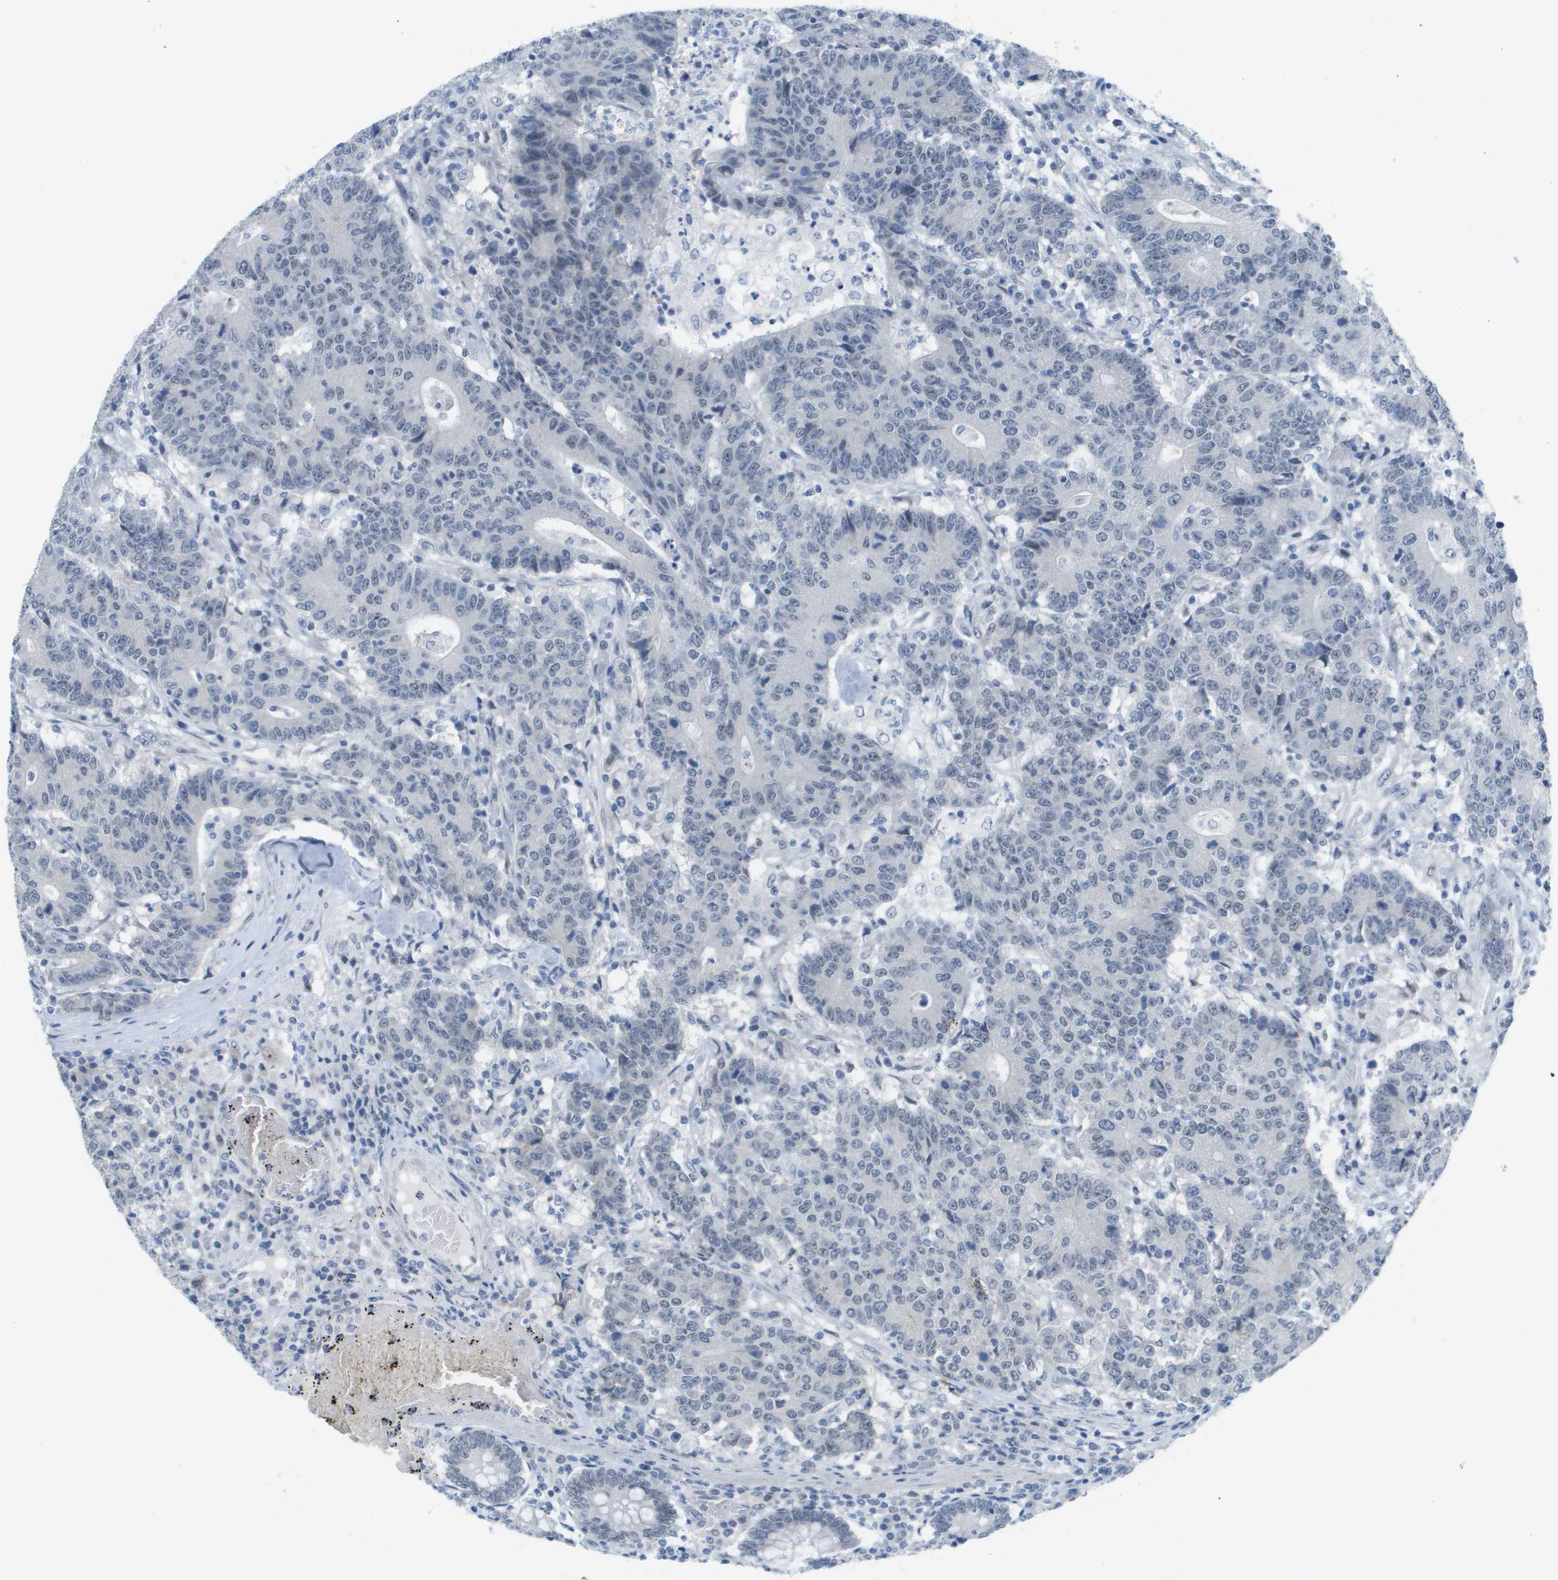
{"staining": {"intensity": "negative", "quantity": "none", "location": "none"}, "tissue": "colorectal cancer", "cell_type": "Tumor cells", "image_type": "cancer", "snomed": [{"axis": "morphology", "description": "Normal tissue, NOS"}, {"axis": "morphology", "description": "Adenocarcinoma, NOS"}, {"axis": "topography", "description": "Colon"}], "caption": "Protein analysis of colorectal adenocarcinoma demonstrates no significant expression in tumor cells. (DAB (3,3'-diaminobenzidine) immunohistochemistry (IHC) visualized using brightfield microscopy, high magnification).", "gene": "ARID1B", "patient": {"sex": "female", "age": 75}}